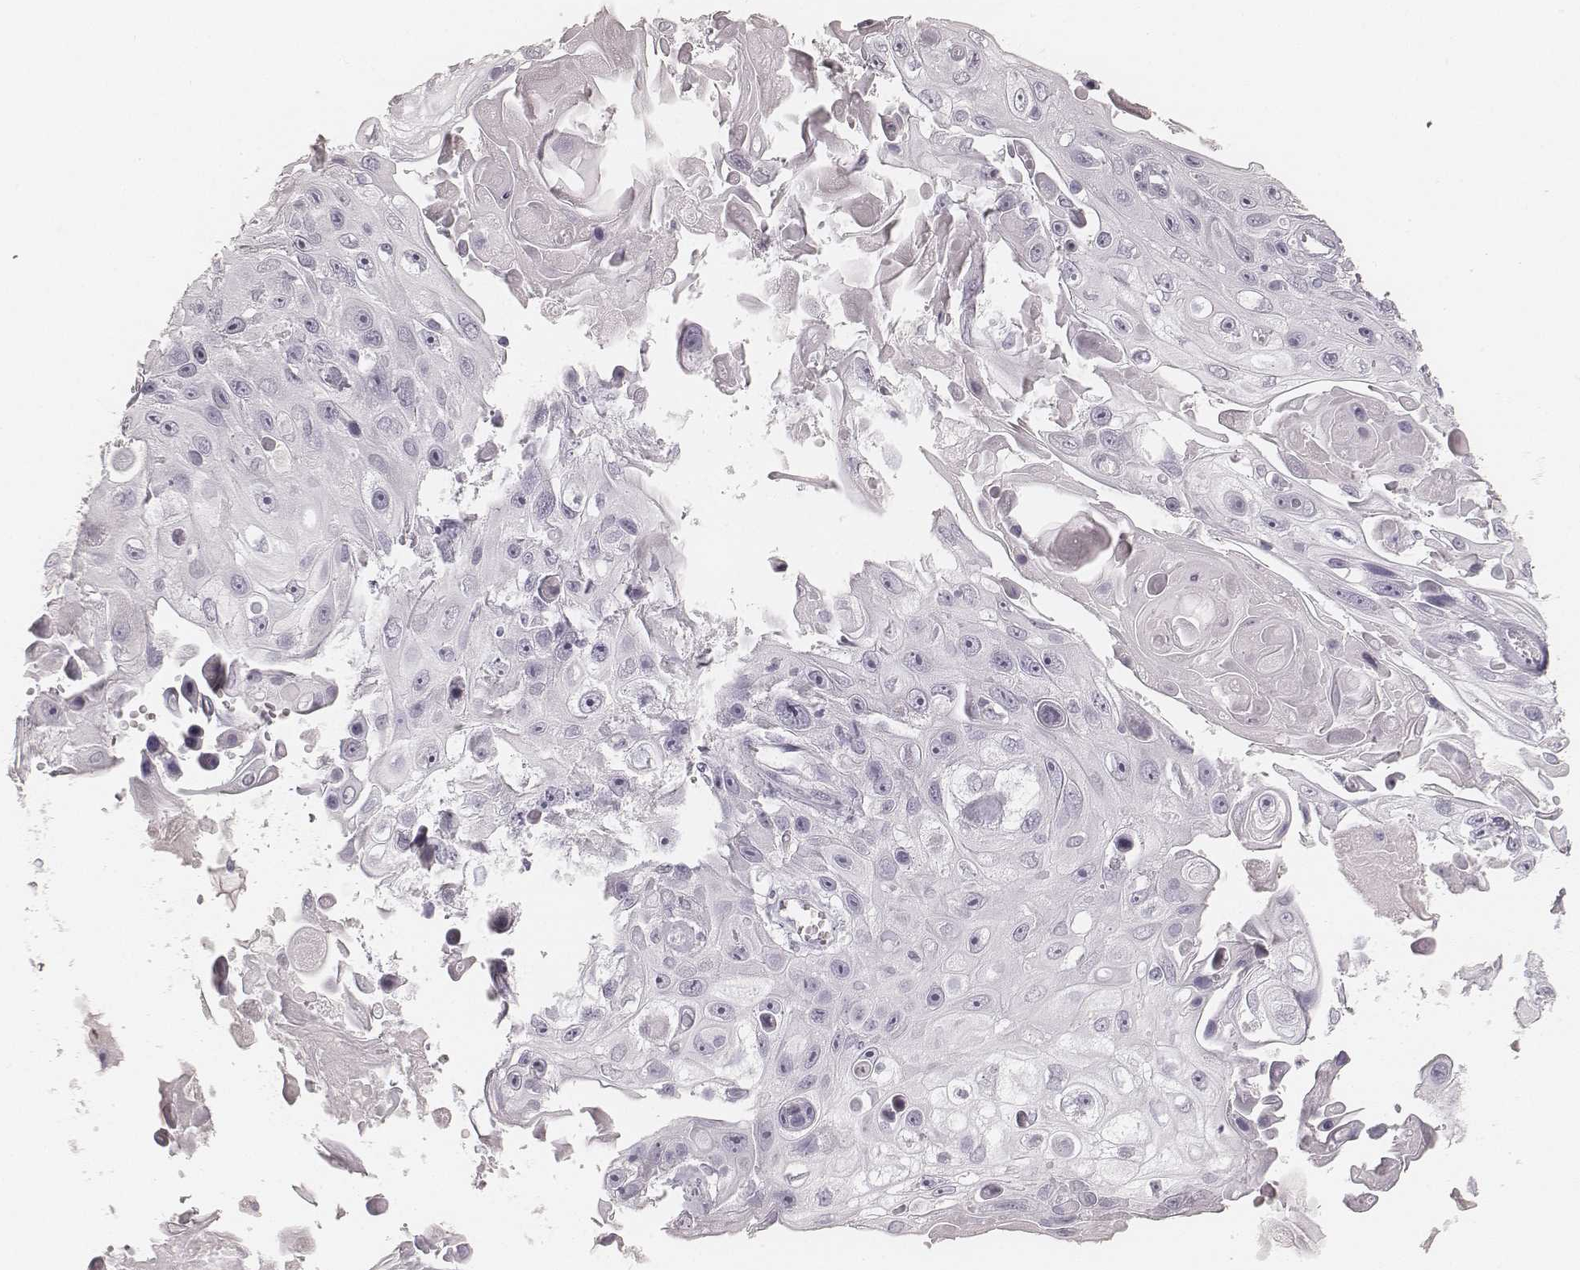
{"staining": {"intensity": "negative", "quantity": "none", "location": "none"}, "tissue": "skin cancer", "cell_type": "Tumor cells", "image_type": "cancer", "snomed": [{"axis": "morphology", "description": "Squamous cell carcinoma, NOS"}, {"axis": "topography", "description": "Skin"}], "caption": "High power microscopy photomicrograph of an immunohistochemistry photomicrograph of skin squamous cell carcinoma, revealing no significant expression in tumor cells. (DAB (3,3'-diaminobenzidine) immunohistochemistry (IHC) visualized using brightfield microscopy, high magnification).", "gene": "KRT31", "patient": {"sex": "male", "age": 82}}